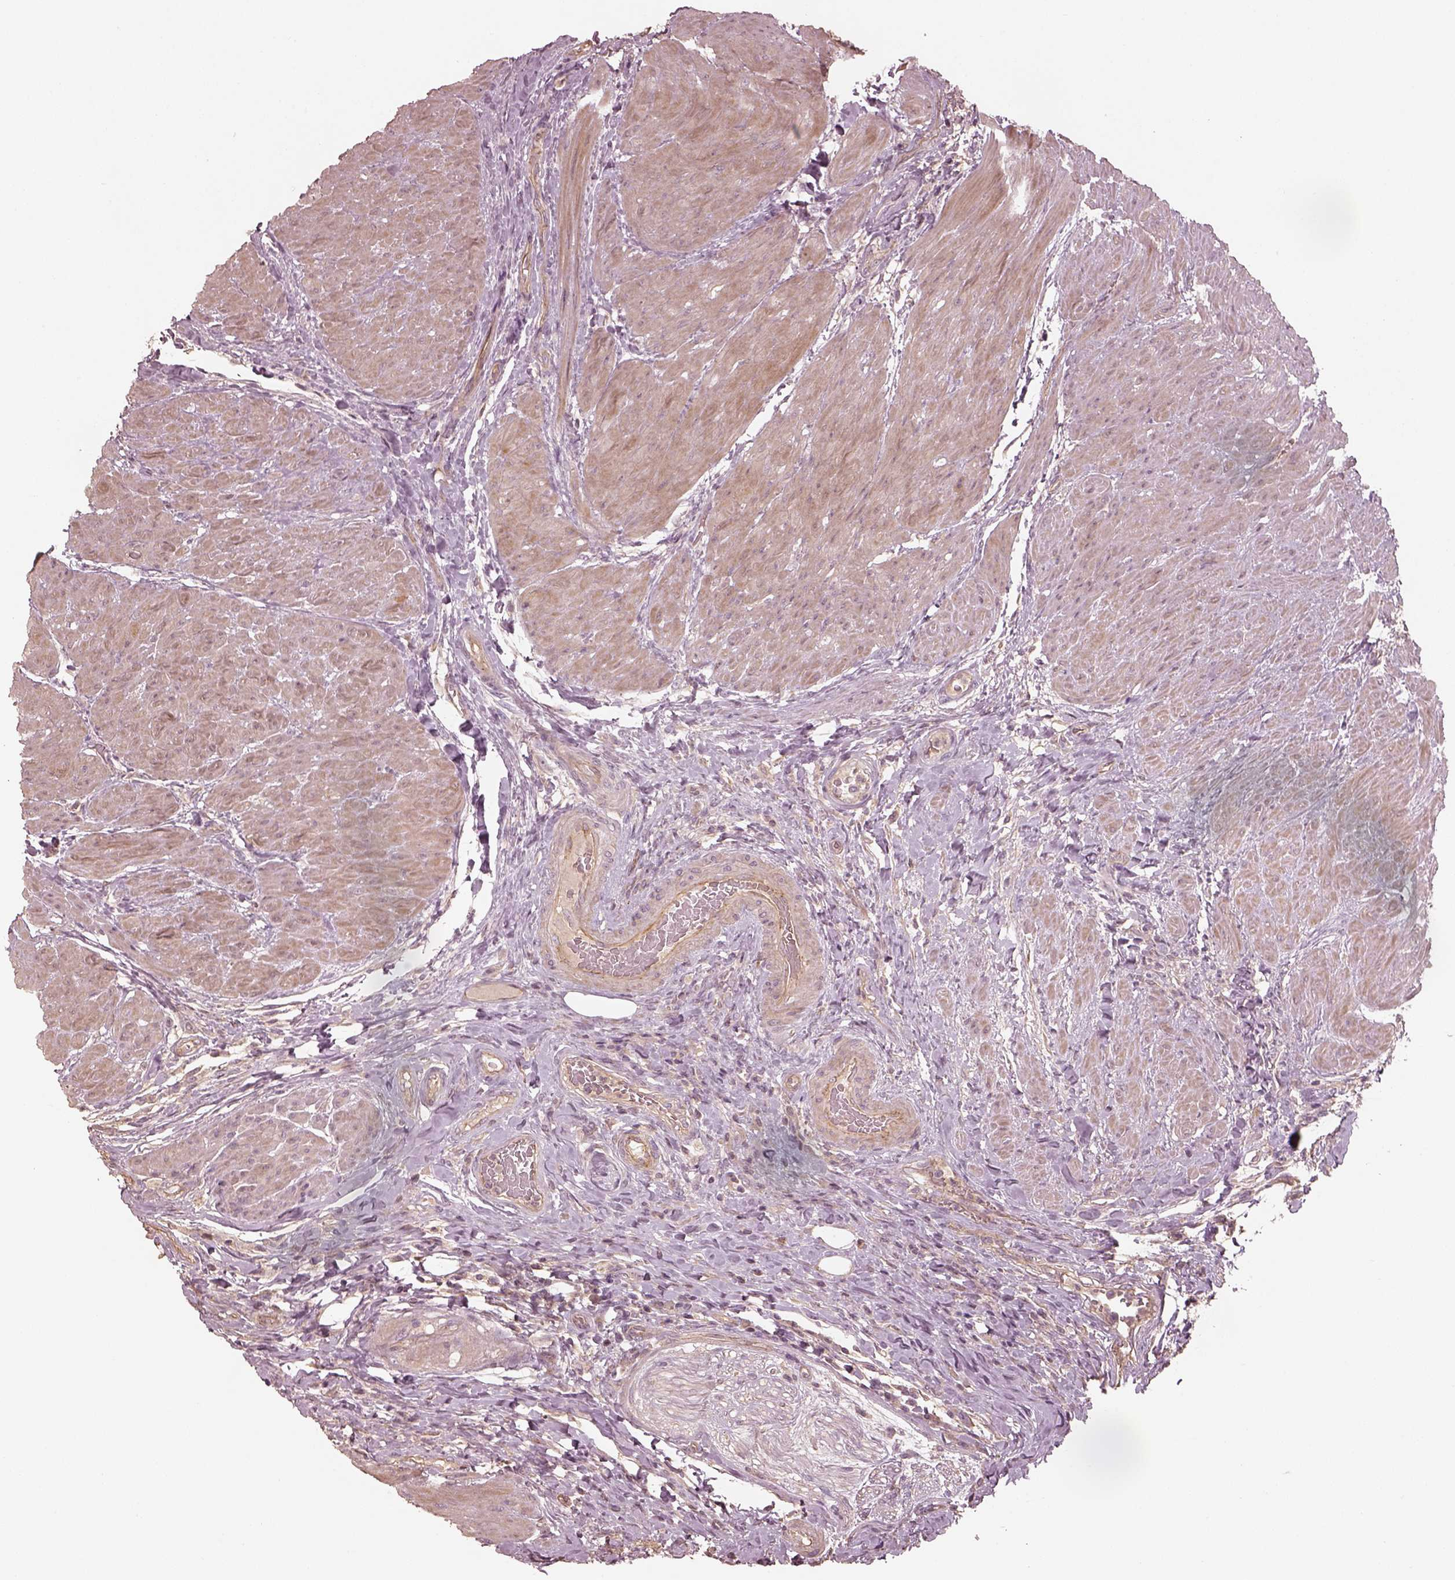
{"staining": {"intensity": "weak", "quantity": ">75%", "location": "cytoplasmic/membranous"}, "tissue": "urinary bladder", "cell_type": "Urothelial cells", "image_type": "normal", "snomed": [{"axis": "morphology", "description": "Normal tissue, NOS"}, {"axis": "topography", "description": "Urinary bladder"}, {"axis": "topography", "description": "Peripheral nerve tissue"}], "caption": "The photomicrograph demonstrates immunohistochemical staining of benign urinary bladder. There is weak cytoplasmic/membranous expression is identified in about >75% of urothelial cells.", "gene": "OTOGL", "patient": {"sex": "male", "age": 66}}